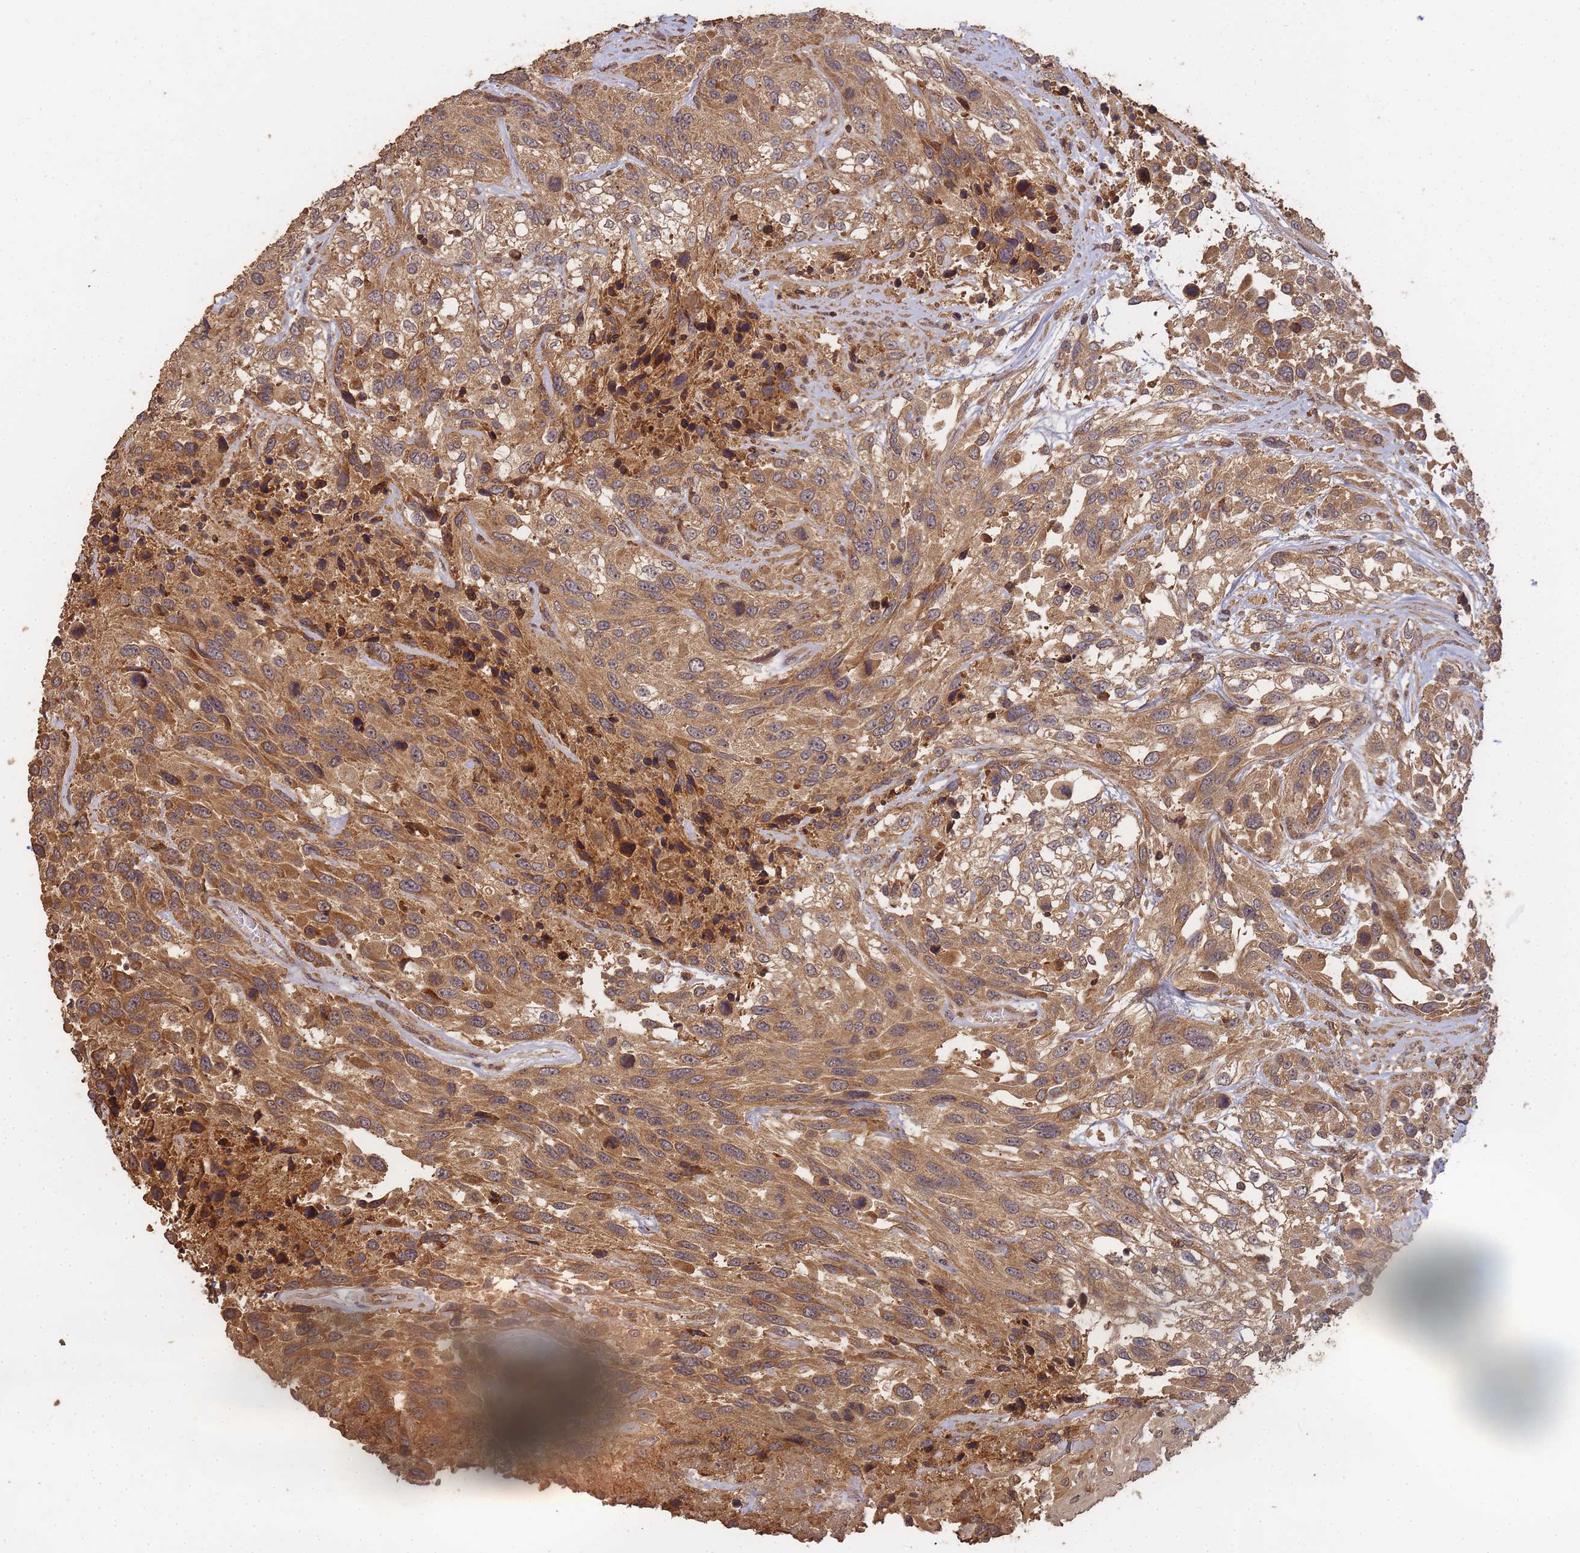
{"staining": {"intensity": "moderate", "quantity": ">75%", "location": "cytoplasmic/membranous"}, "tissue": "urothelial cancer", "cell_type": "Tumor cells", "image_type": "cancer", "snomed": [{"axis": "morphology", "description": "Urothelial carcinoma, High grade"}, {"axis": "topography", "description": "Urinary bladder"}], "caption": "Immunohistochemistry micrograph of urothelial carcinoma (high-grade) stained for a protein (brown), which shows medium levels of moderate cytoplasmic/membranous staining in approximately >75% of tumor cells.", "gene": "ALKBH1", "patient": {"sex": "female", "age": 70}}